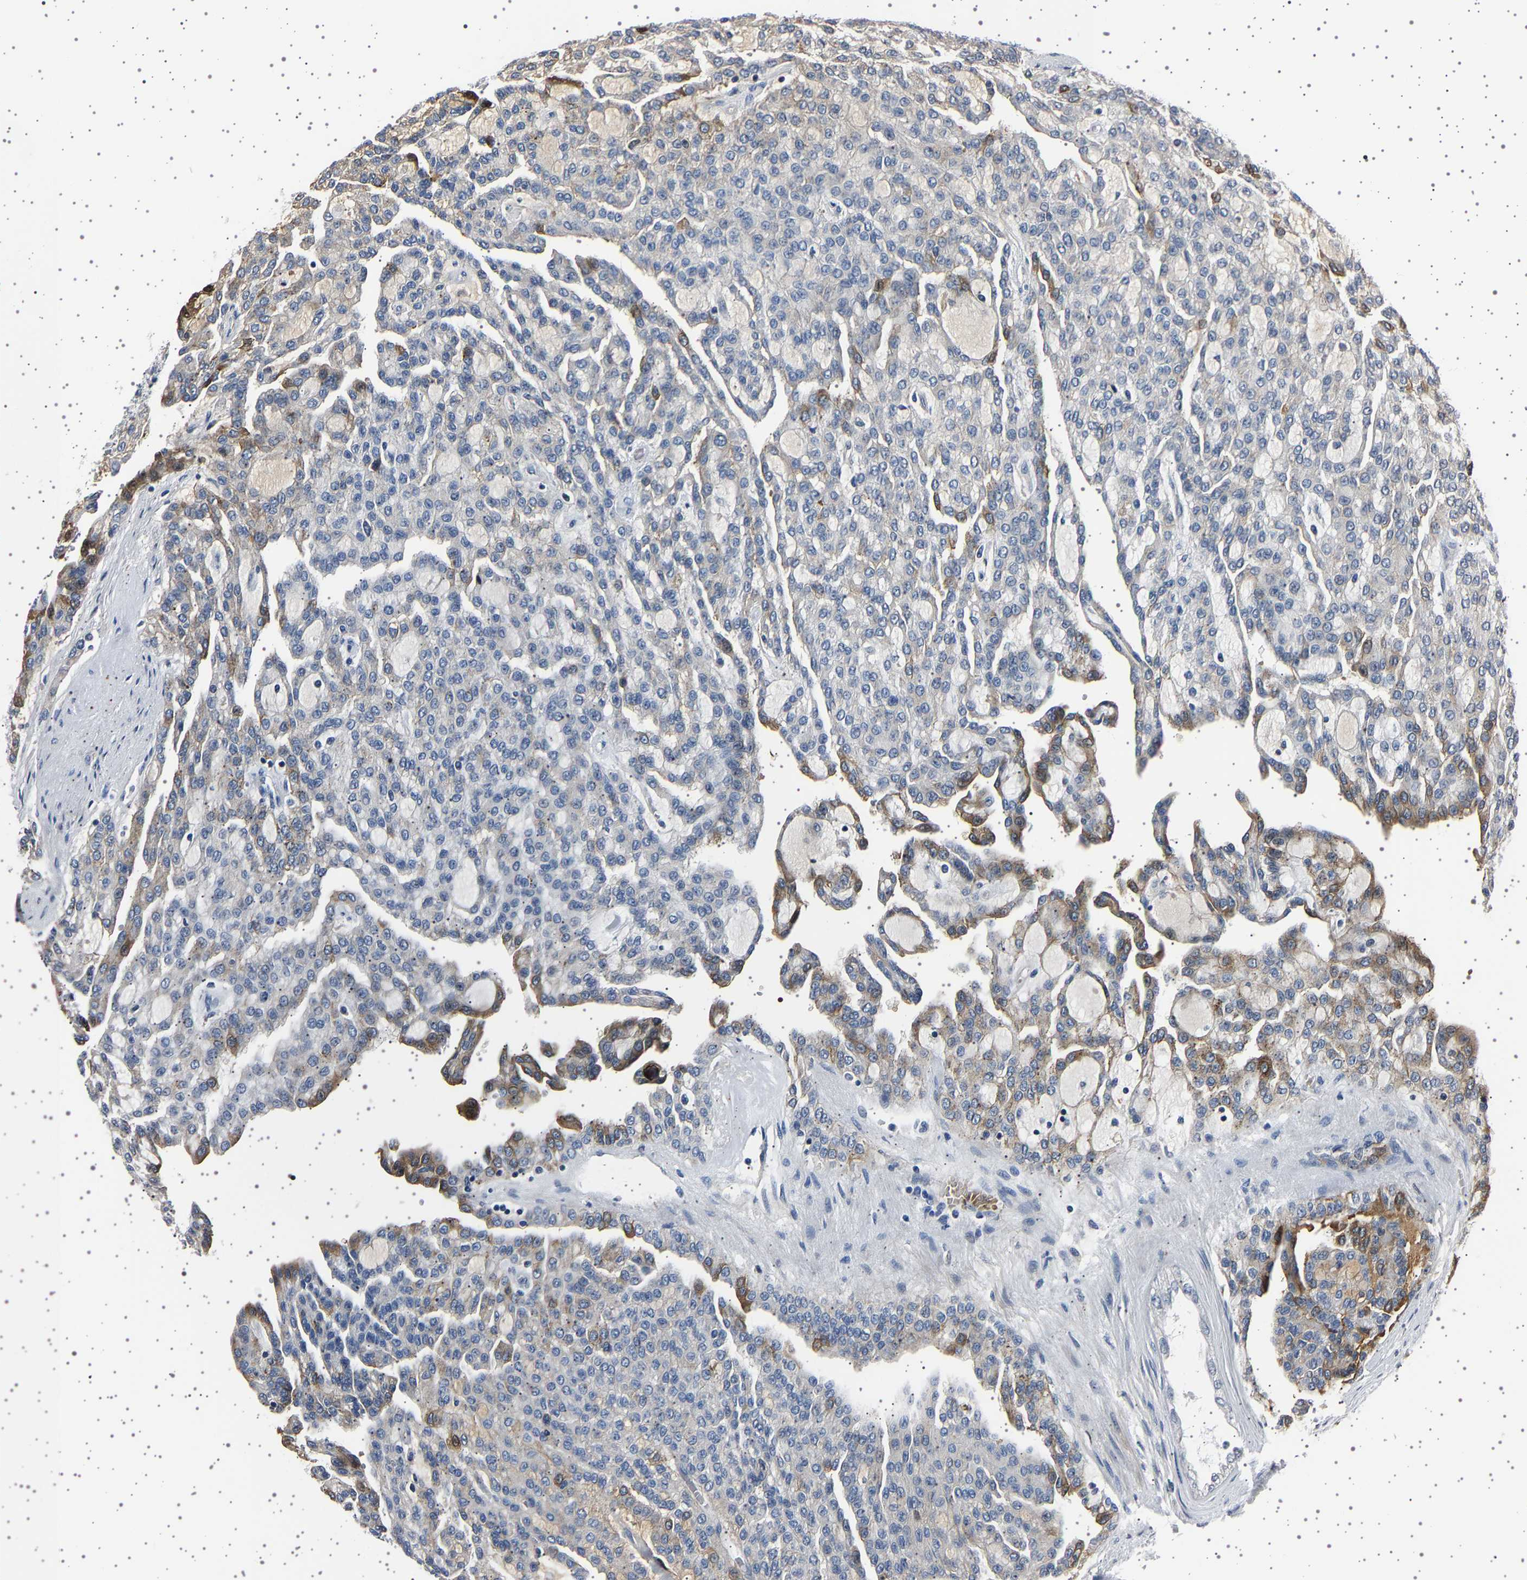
{"staining": {"intensity": "moderate", "quantity": "<25%", "location": "cytoplasmic/membranous"}, "tissue": "renal cancer", "cell_type": "Tumor cells", "image_type": "cancer", "snomed": [{"axis": "morphology", "description": "Adenocarcinoma, NOS"}, {"axis": "topography", "description": "Kidney"}], "caption": "IHC photomicrograph of neoplastic tissue: renal cancer (adenocarcinoma) stained using IHC shows low levels of moderate protein expression localized specifically in the cytoplasmic/membranous of tumor cells, appearing as a cytoplasmic/membranous brown color.", "gene": "IL10RB", "patient": {"sex": "male", "age": 63}}